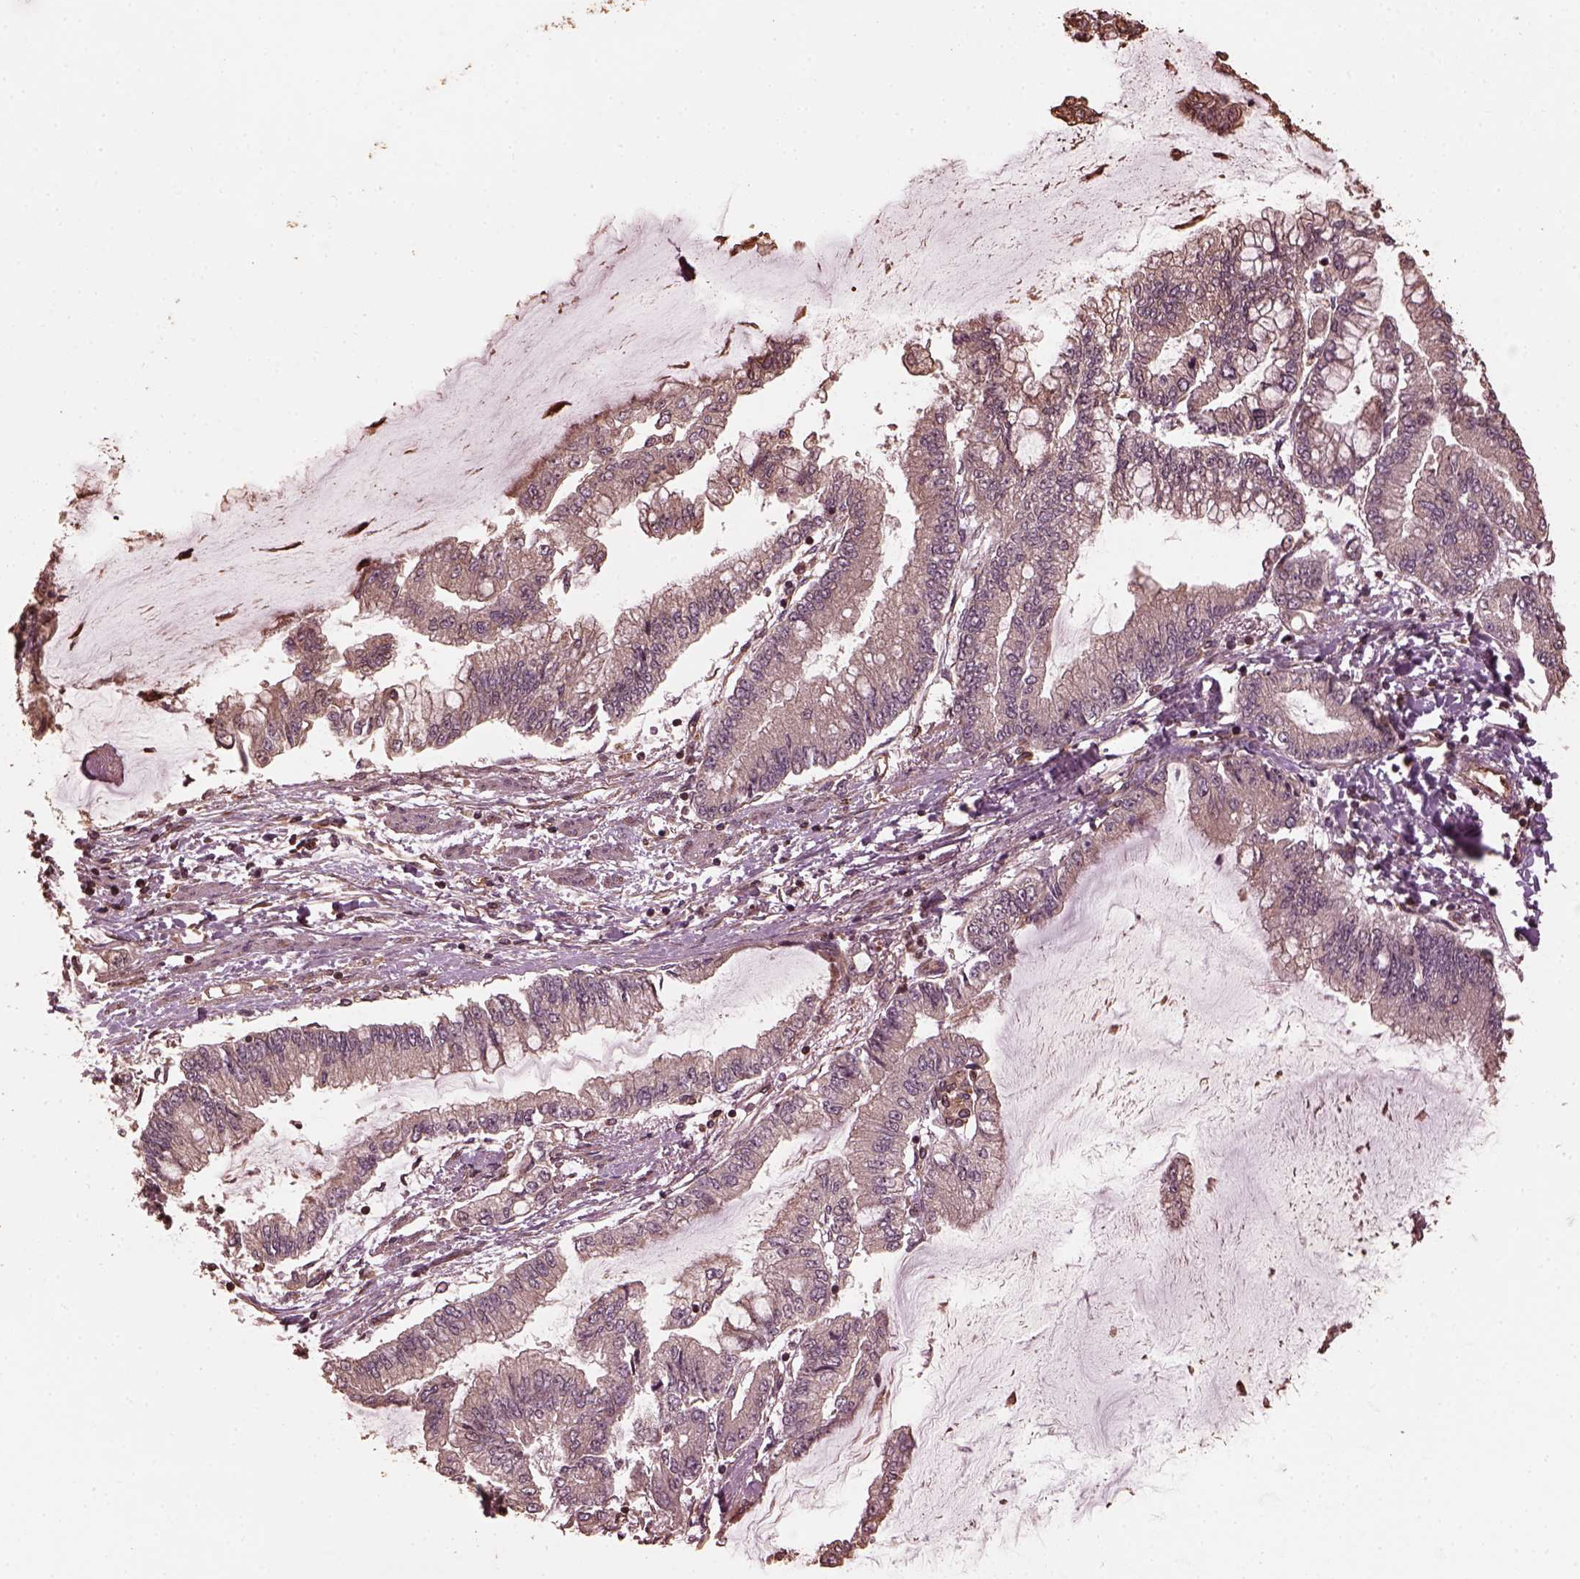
{"staining": {"intensity": "weak", "quantity": "<25%", "location": "cytoplasmic/membranous"}, "tissue": "stomach cancer", "cell_type": "Tumor cells", "image_type": "cancer", "snomed": [{"axis": "morphology", "description": "Adenocarcinoma, NOS"}, {"axis": "topography", "description": "Stomach, upper"}], "caption": "The photomicrograph reveals no staining of tumor cells in stomach cancer.", "gene": "GTPBP1", "patient": {"sex": "female", "age": 74}}